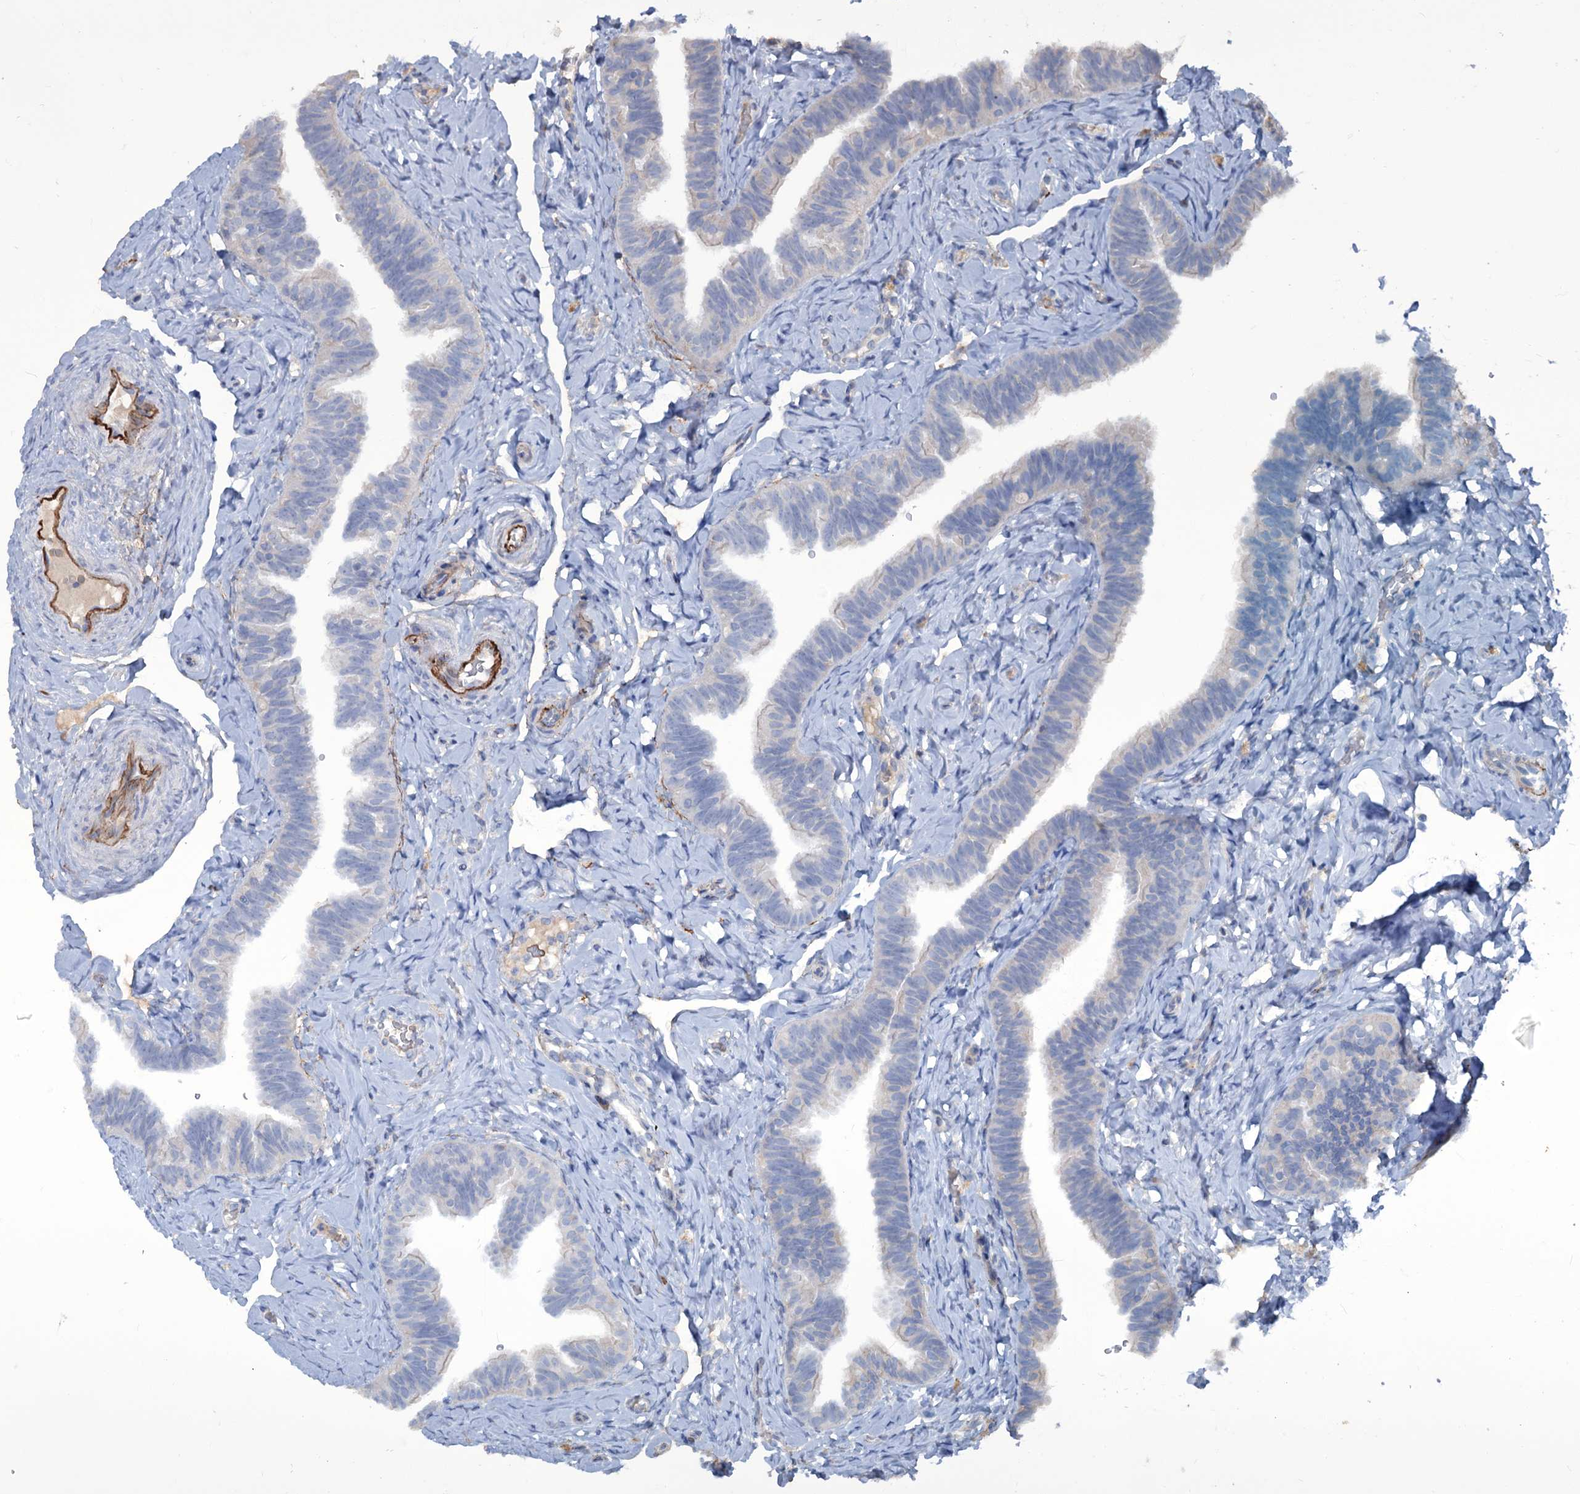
{"staining": {"intensity": "moderate", "quantity": "<25%", "location": "cytoplasmic/membranous"}, "tissue": "fallopian tube", "cell_type": "Glandular cells", "image_type": "normal", "snomed": [{"axis": "morphology", "description": "Normal tissue, NOS"}, {"axis": "topography", "description": "Fallopian tube"}], "caption": "Immunohistochemistry of benign fallopian tube demonstrates low levels of moderate cytoplasmic/membranous positivity in approximately <25% of glandular cells. (IHC, brightfield microscopy, high magnification).", "gene": "URAD", "patient": {"sex": "female", "age": 39}}